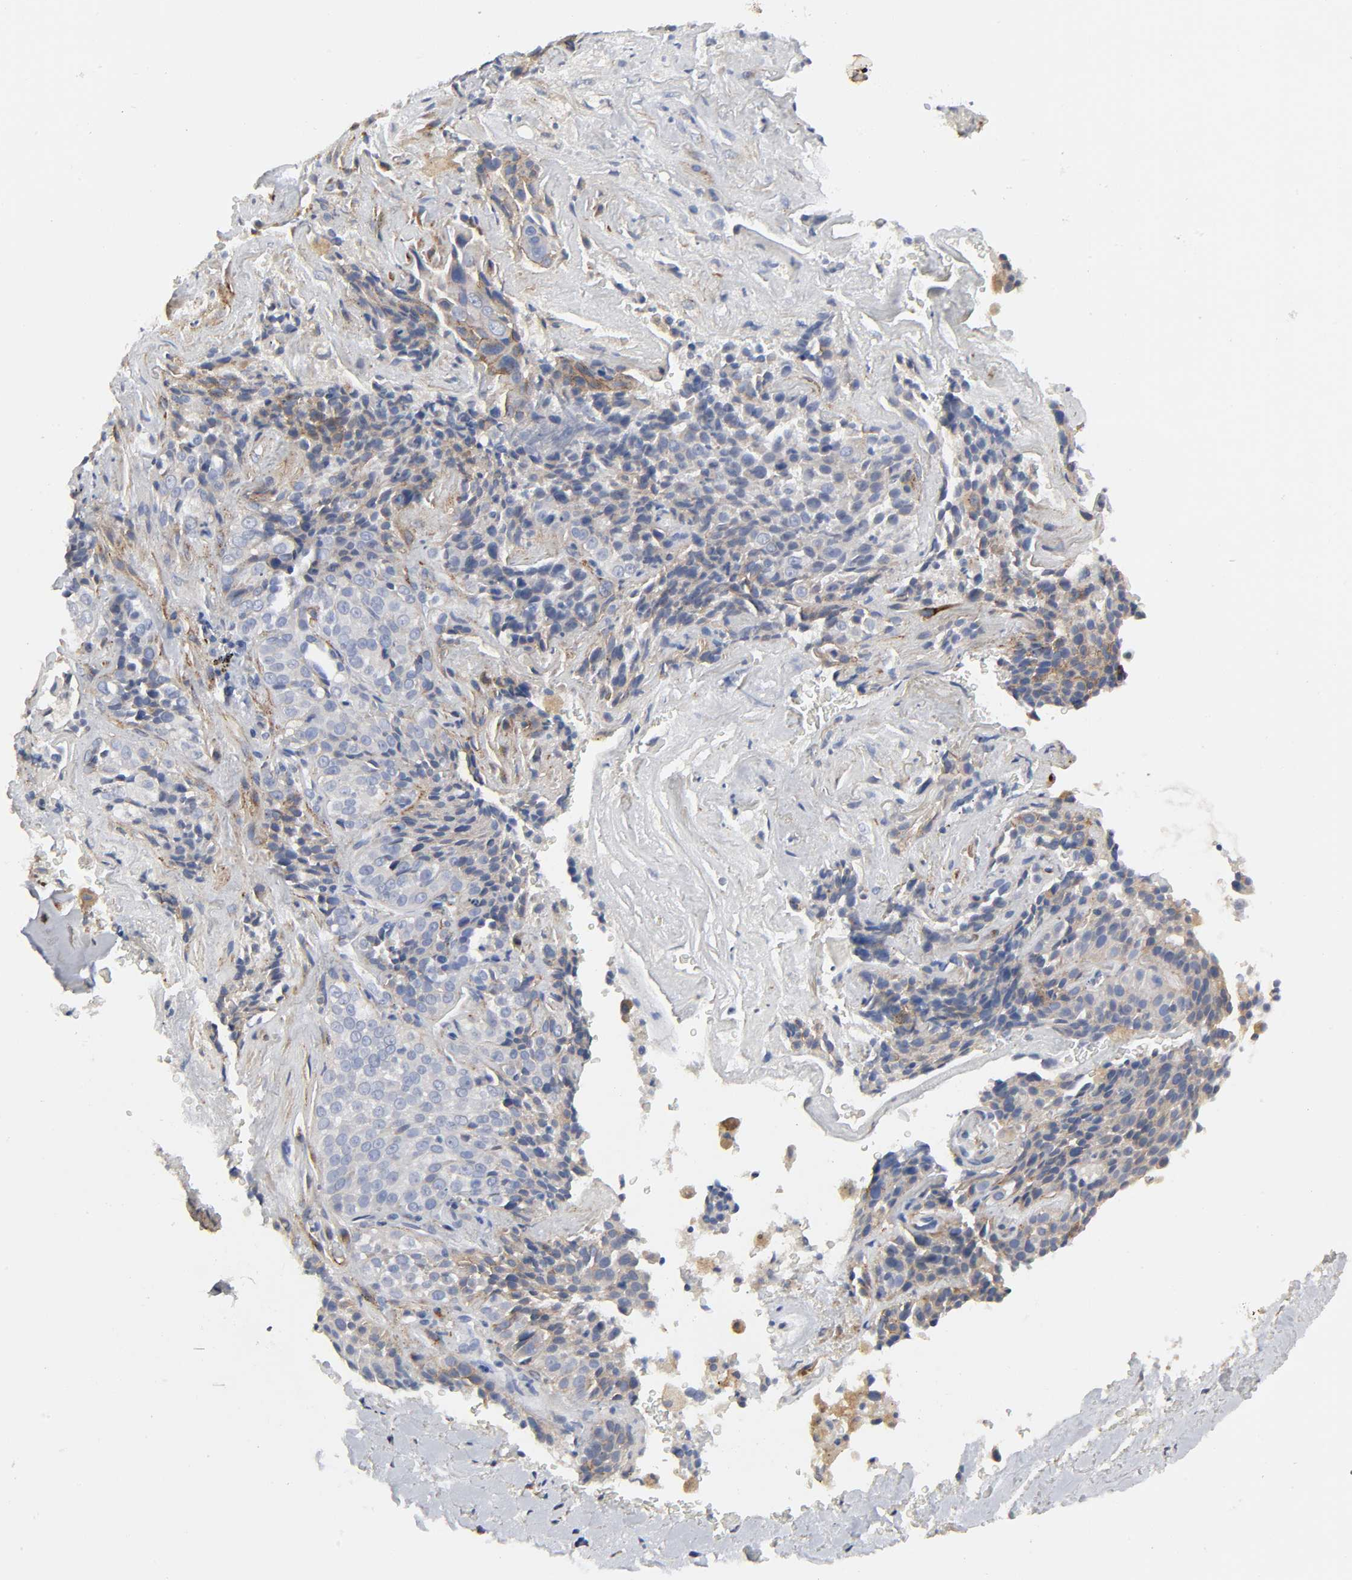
{"staining": {"intensity": "weak", "quantity": "<25%", "location": "cytoplasmic/membranous"}, "tissue": "lung cancer", "cell_type": "Tumor cells", "image_type": "cancer", "snomed": [{"axis": "morphology", "description": "Squamous cell carcinoma, NOS"}, {"axis": "topography", "description": "Lung"}], "caption": "Tumor cells are negative for brown protein staining in lung cancer (squamous cell carcinoma).", "gene": "LRP1", "patient": {"sex": "male", "age": 54}}